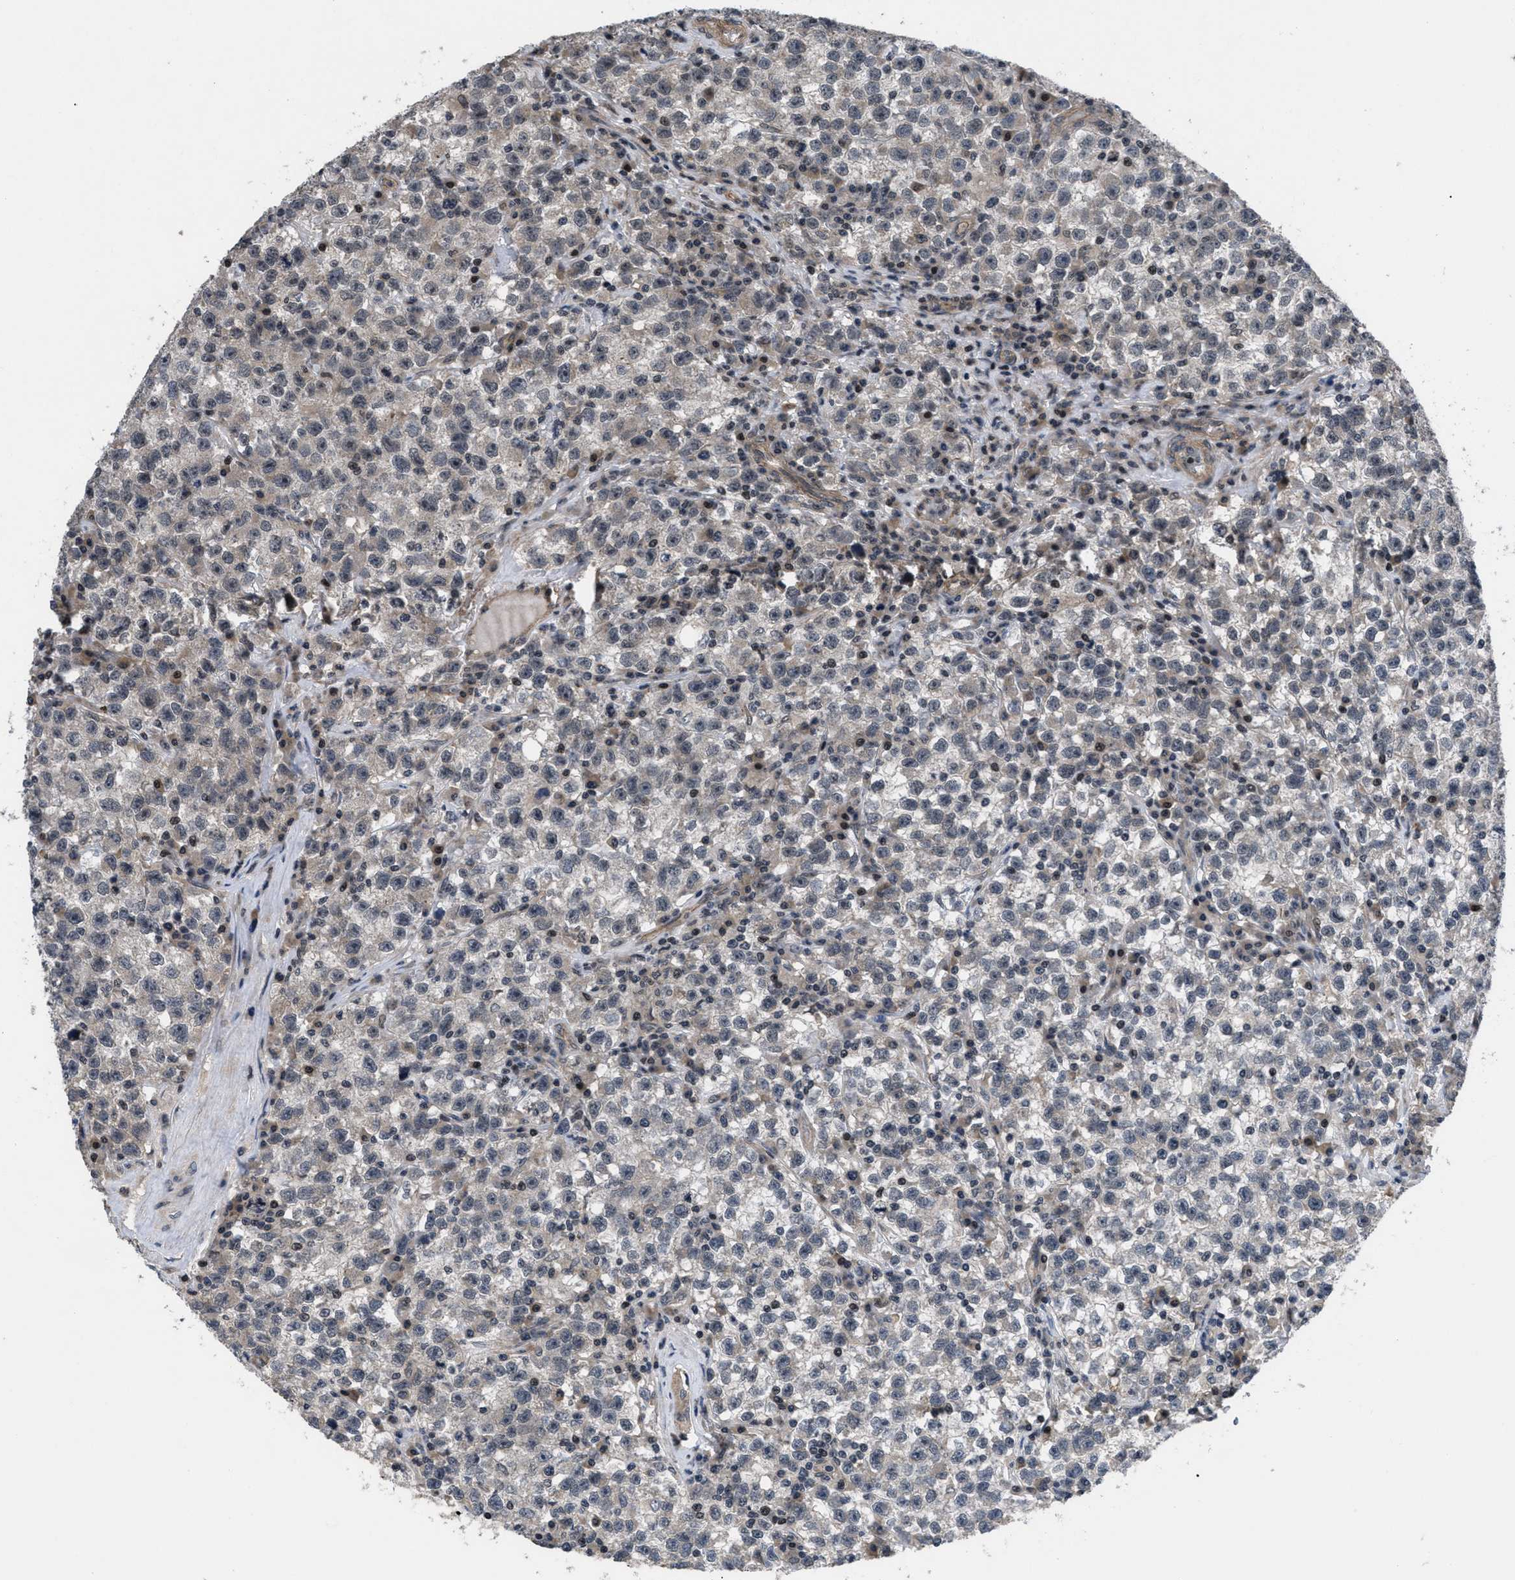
{"staining": {"intensity": "weak", "quantity": "<25%", "location": "cytoplasmic/membranous"}, "tissue": "testis cancer", "cell_type": "Tumor cells", "image_type": "cancer", "snomed": [{"axis": "morphology", "description": "Seminoma, NOS"}, {"axis": "topography", "description": "Testis"}], "caption": "Image shows no protein positivity in tumor cells of testis cancer tissue.", "gene": "DNAJC14", "patient": {"sex": "male", "age": 22}}